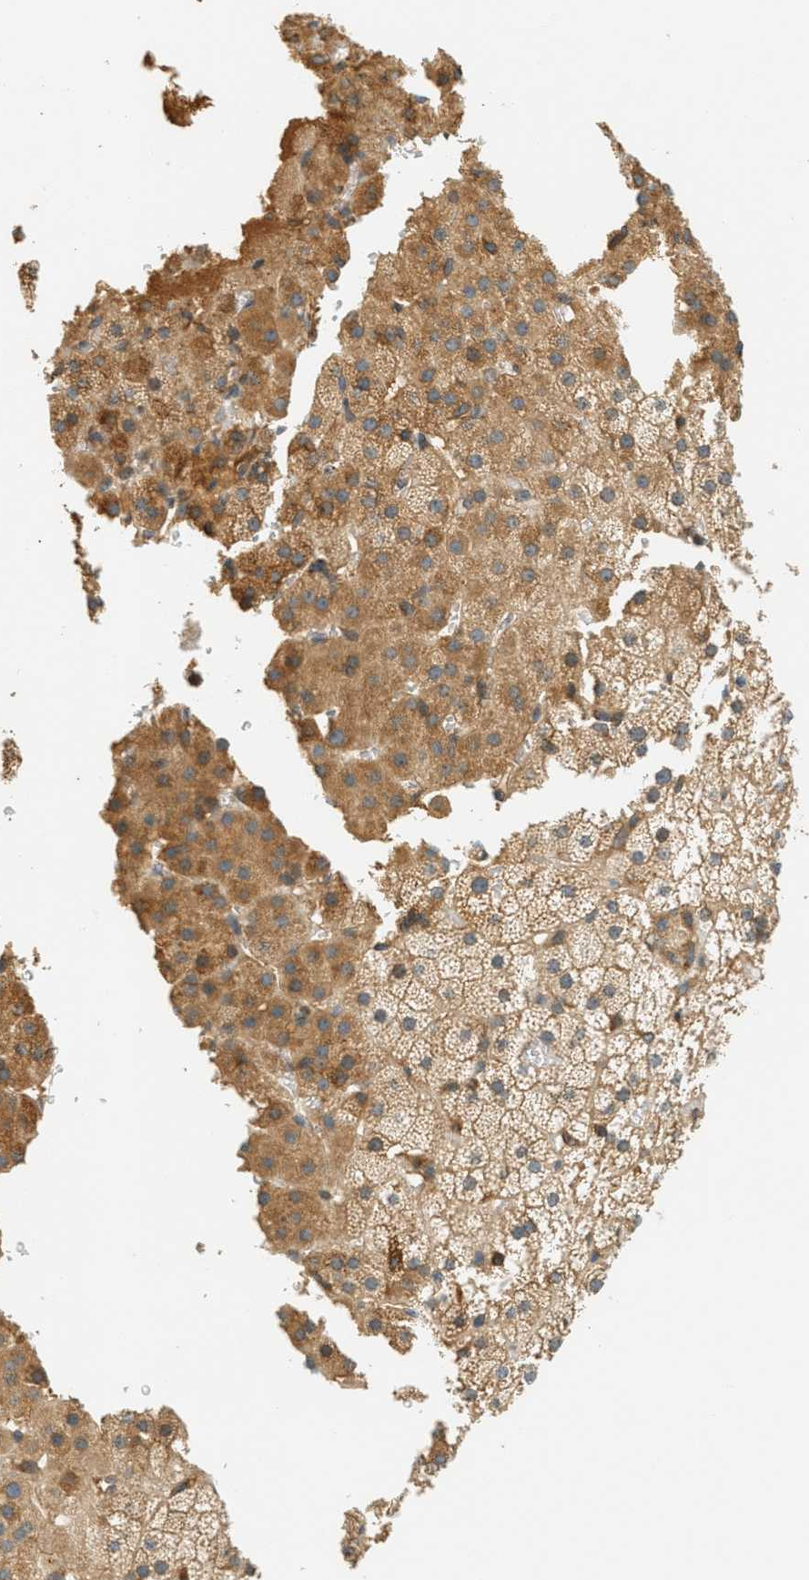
{"staining": {"intensity": "moderate", "quantity": ">75%", "location": "cytoplasmic/membranous"}, "tissue": "adrenal gland", "cell_type": "Glandular cells", "image_type": "normal", "snomed": [{"axis": "morphology", "description": "Normal tissue, NOS"}, {"axis": "topography", "description": "Adrenal gland"}], "caption": "This histopathology image shows IHC staining of benign adrenal gland, with medium moderate cytoplasmic/membranous staining in about >75% of glandular cells.", "gene": "PDK1", "patient": {"sex": "male", "age": 35}}